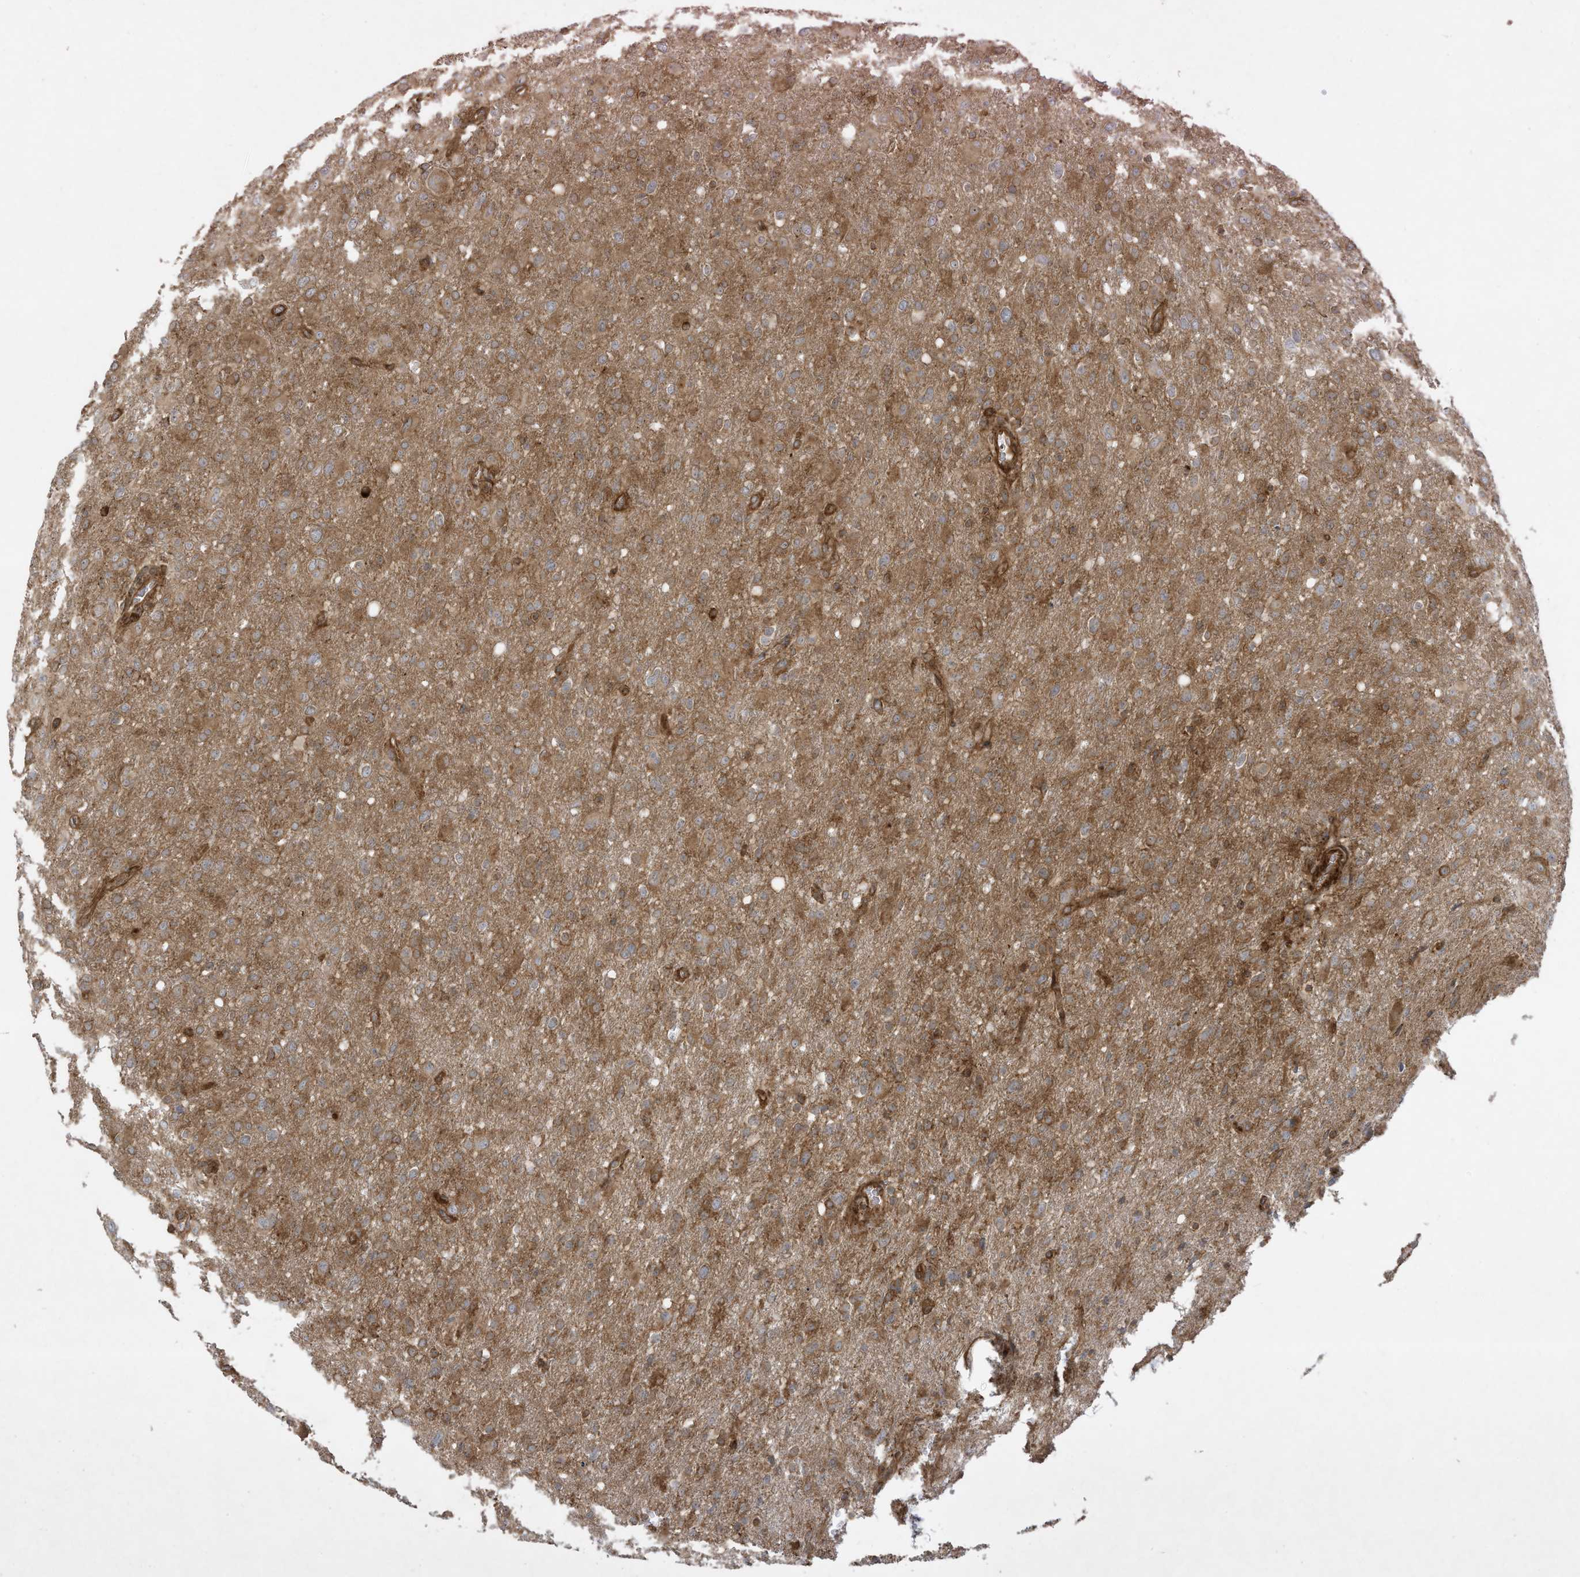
{"staining": {"intensity": "moderate", "quantity": ">75%", "location": "cytoplasmic/membranous"}, "tissue": "glioma", "cell_type": "Tumor cells", "image_type": "cancer", "snomed": [{"axis": "morphology", "description": "Glioma, malignant, High grade"}, {"axis": "topography", "description": "Brain"}], "caption": "IHC photomicrograph of human glioma stained for a protein (brown), which exhibits medium levels of moderate cytoplasmic/membranous expression in about >75% of tumor cells.", "gene": "DDIT4", "patient": {"sex": "female", "age": 57}}